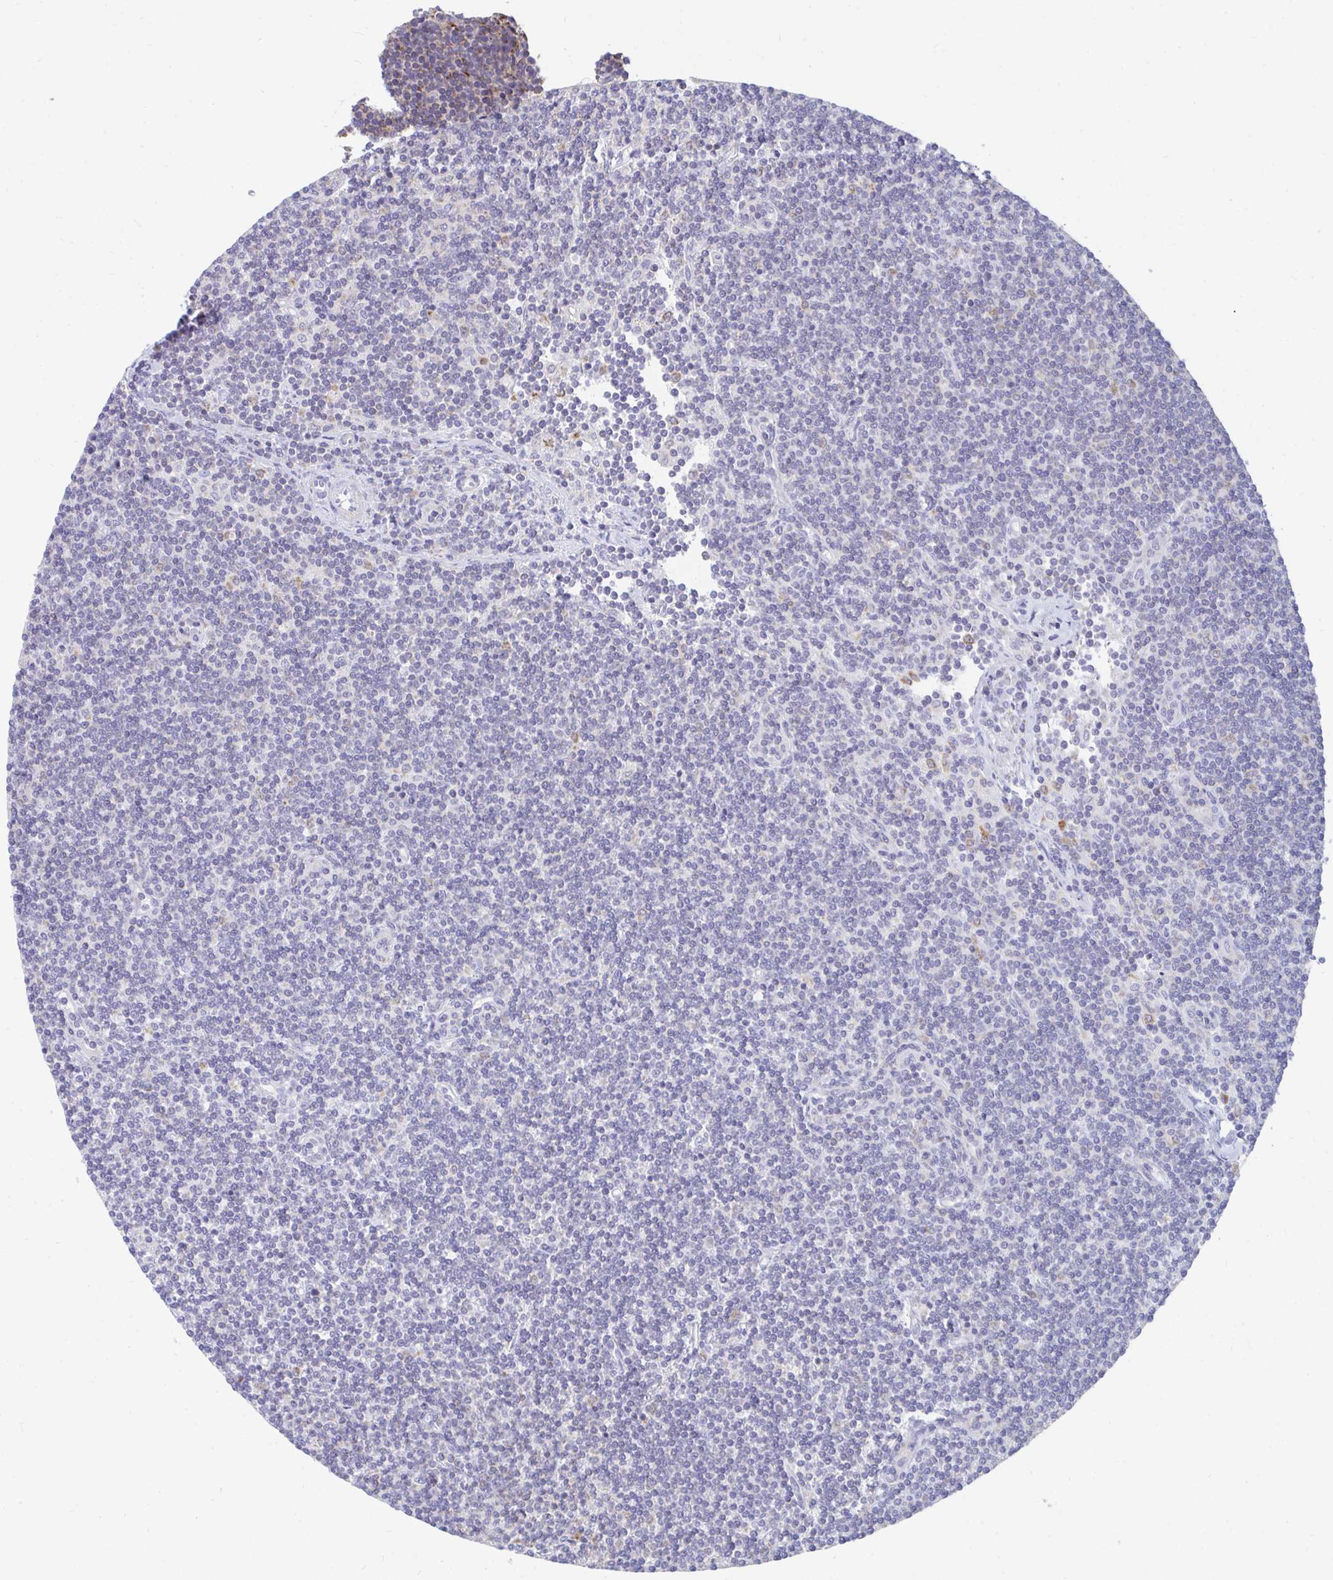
{"staining": {"intensity": "negative", "quantity": "none", "location": "none"}, "tissue": "lymphoma", "cell_type": "Tumor cells", "image_type": "cancer", "snomed": [{"axis": "morphology", "description": "Malignant lymphoma, non-Hodgkin's type, Low grade"}, {"axis": "topography", "description": "Lymph node"}], "caption": "Tumor cells are negative for protein expression in human lymphoma. The staining was performed using DAB (3,3'-diaminobenzidine) to visualize the protein expression in brown, while the nuclei were stained in blue with hematoxylin (Magnification: 20x).", "gene": "PC", "patient": {"sex": "female", "age": 73}}